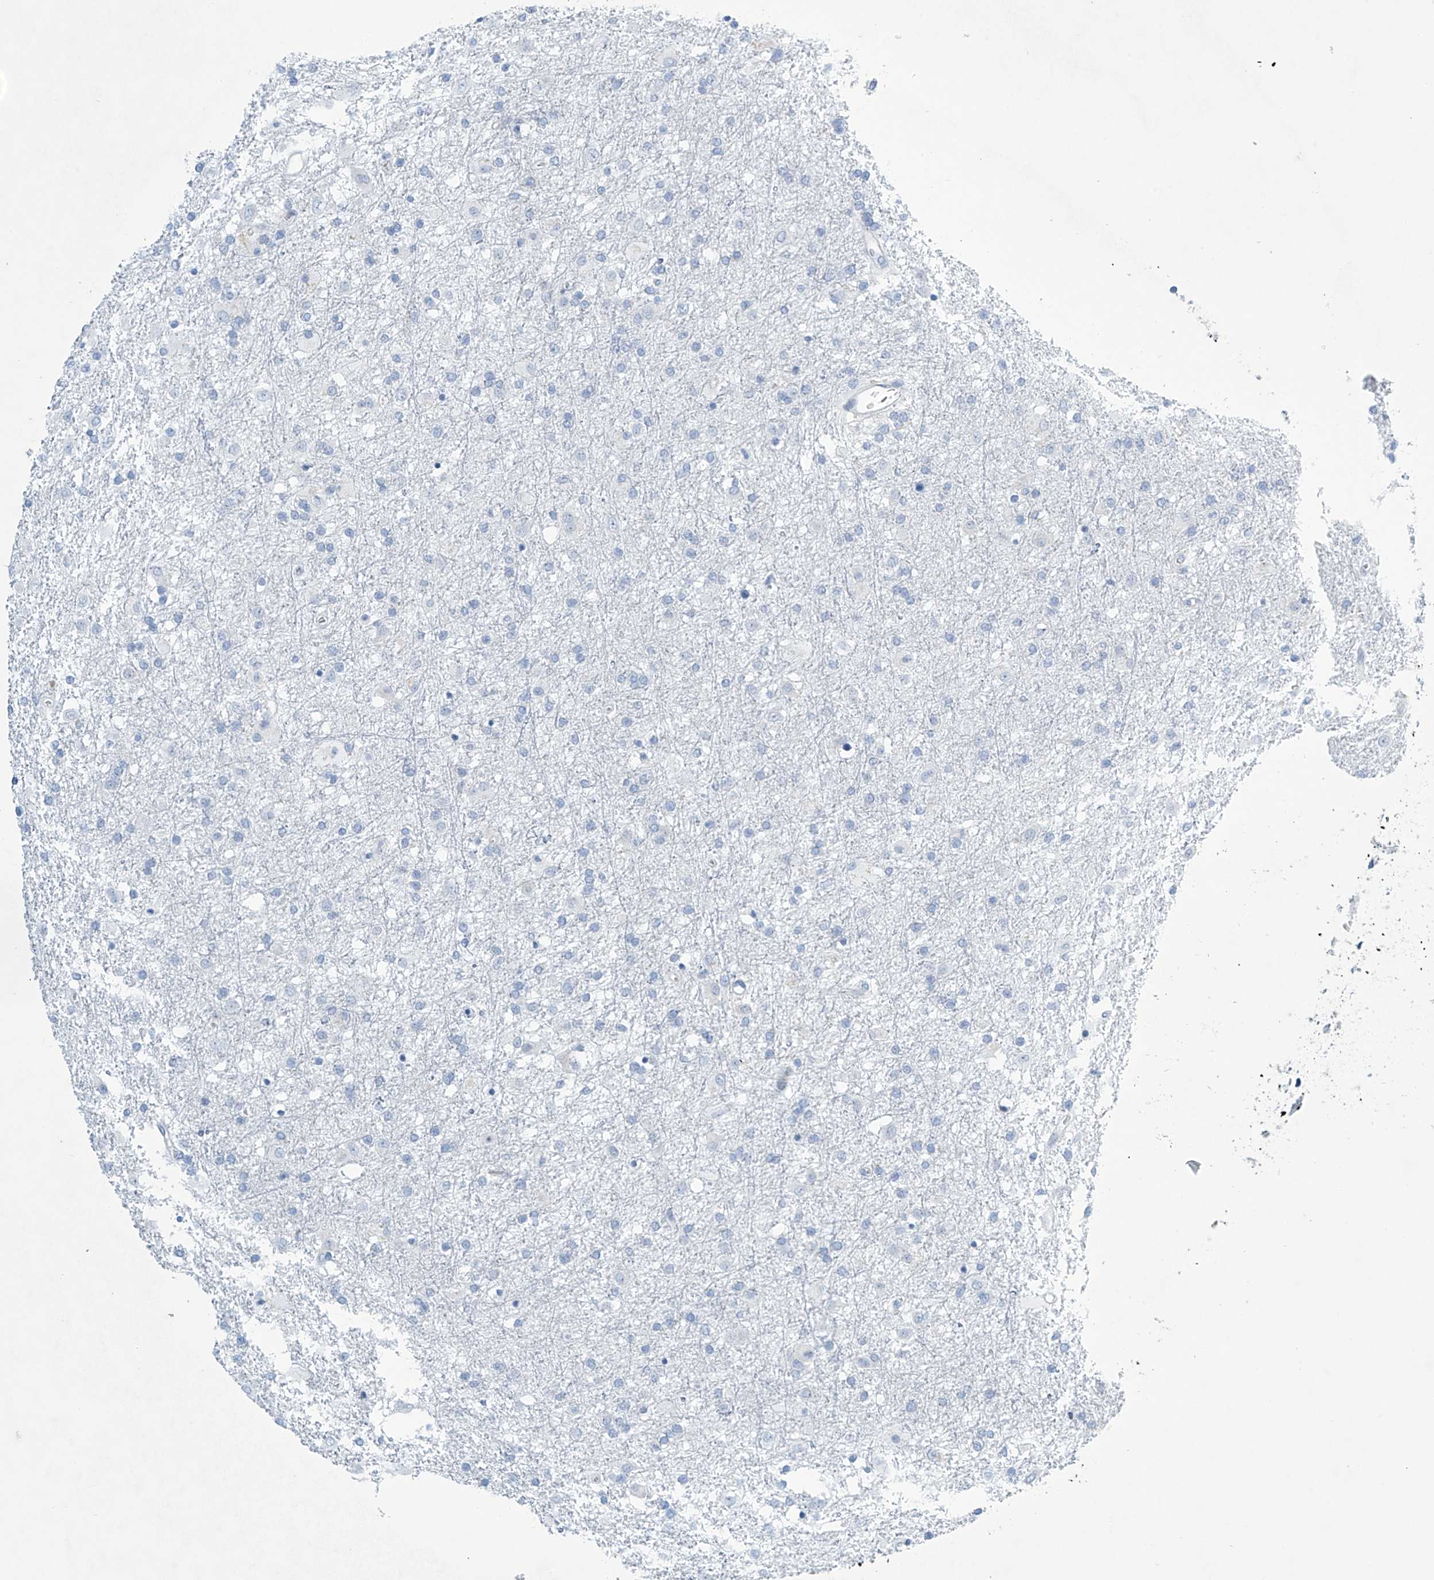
{"staining": {"intensity": "negative", "quantity": "none", "location": "none"}, "tissue": "glioma", "cell_type": "Tumor cells", "image_type": "cancer", "snomed": [{"axis": "morphology", "description": "Glioma, malignant, Low grade"}, {"axis": "topography", "description": "Brain"}], "caption": "The photomicrograph exhibits no staining of tumor cells in malignant glioma (low-grade).", "gene": "SLC35A5", "patient": {"sex": "male", "age": 65}}